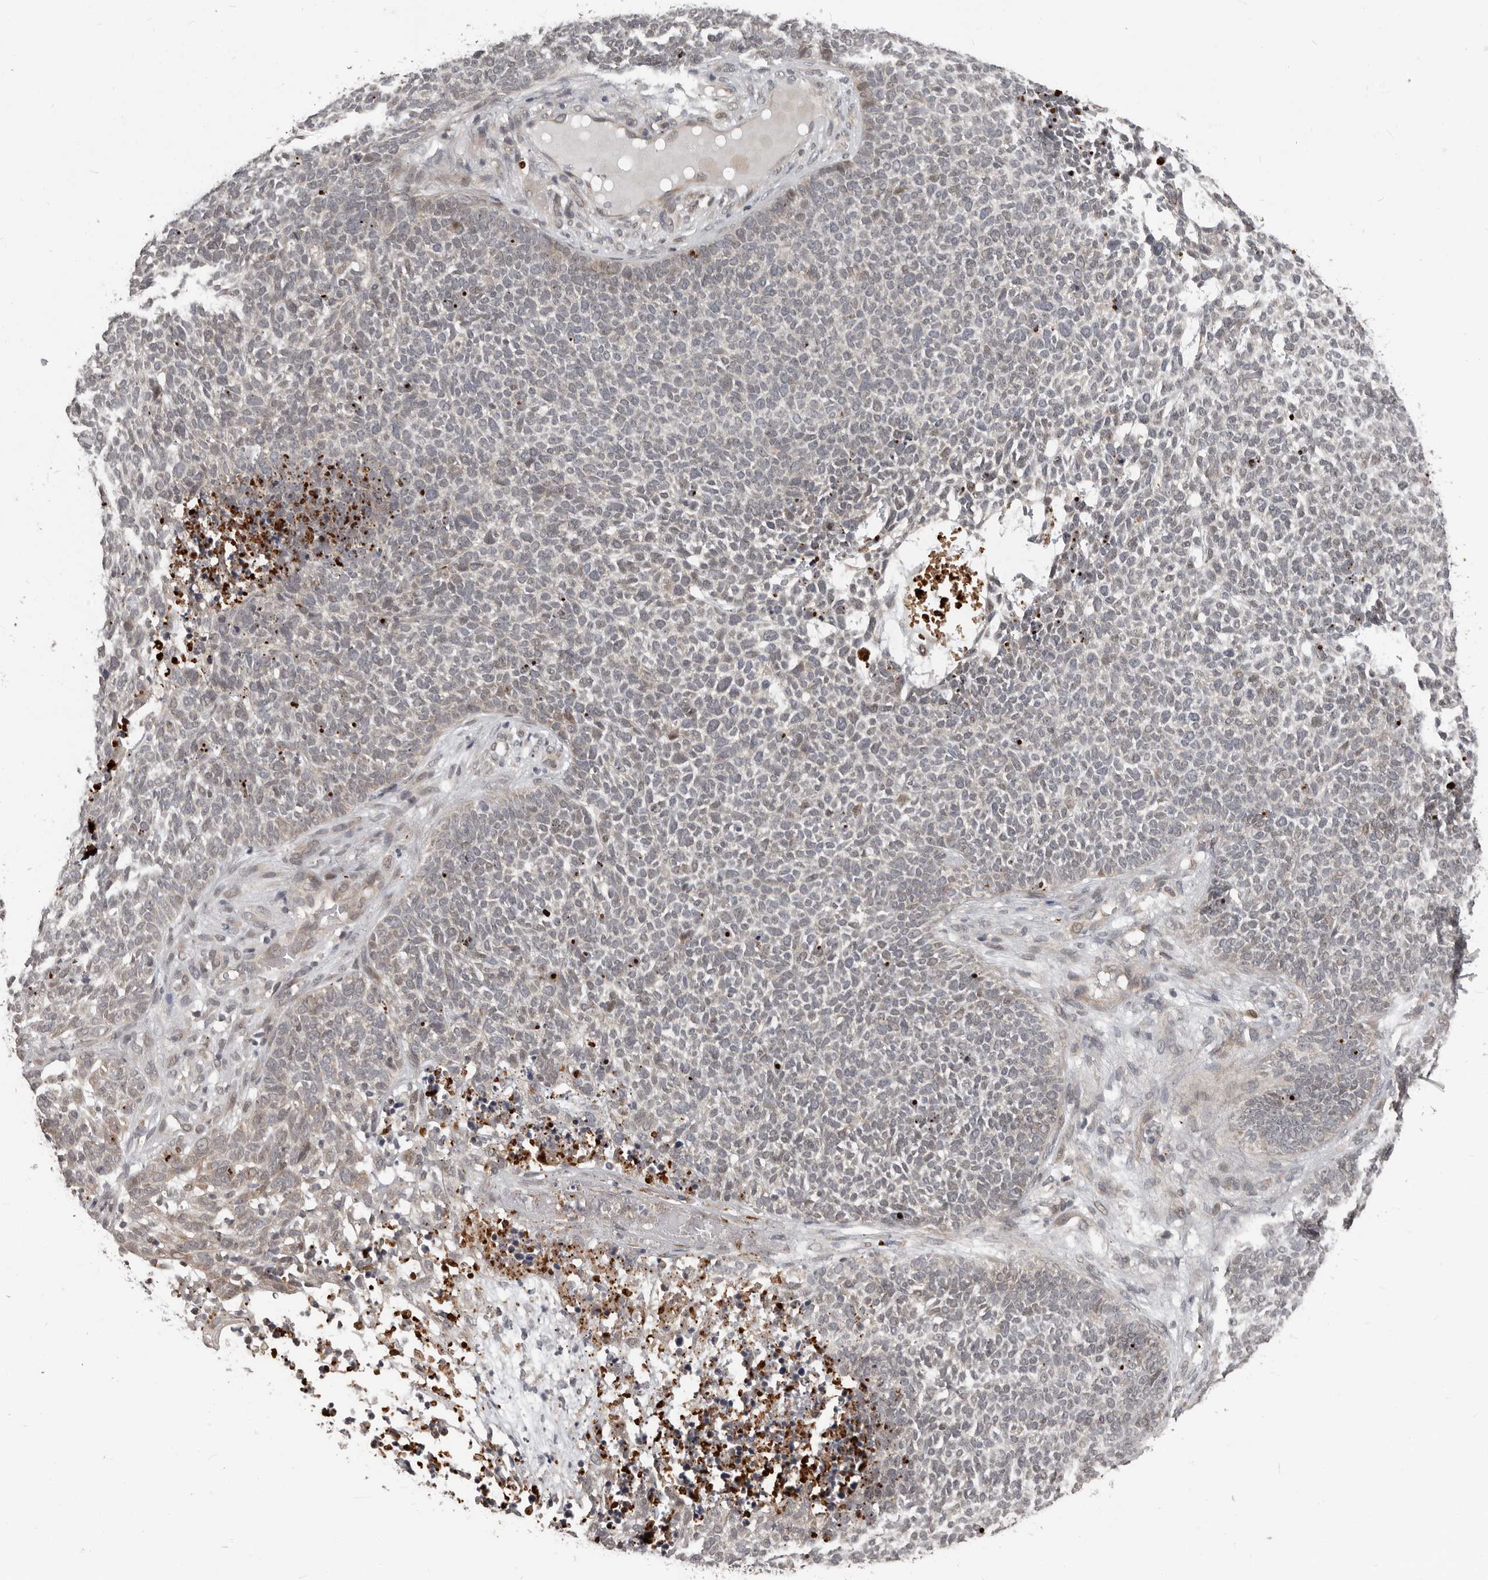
{"staining": {"intensity": "negative", "quantity": "none", "location": "none"}, "tissue": "skin cancer", "cell_type": "Tumor cells", "image_type": "cancer", "snomed": [{"axis": "morphology", "description": "Basal cell carcinoma"}, {"axis": "topography", "description": "Skin"}], "caption": "Tumor cells show no significant protein positivity in skin cancer.", "gene": "APOL6", "patient": {"sex": "female", "age": 84}}